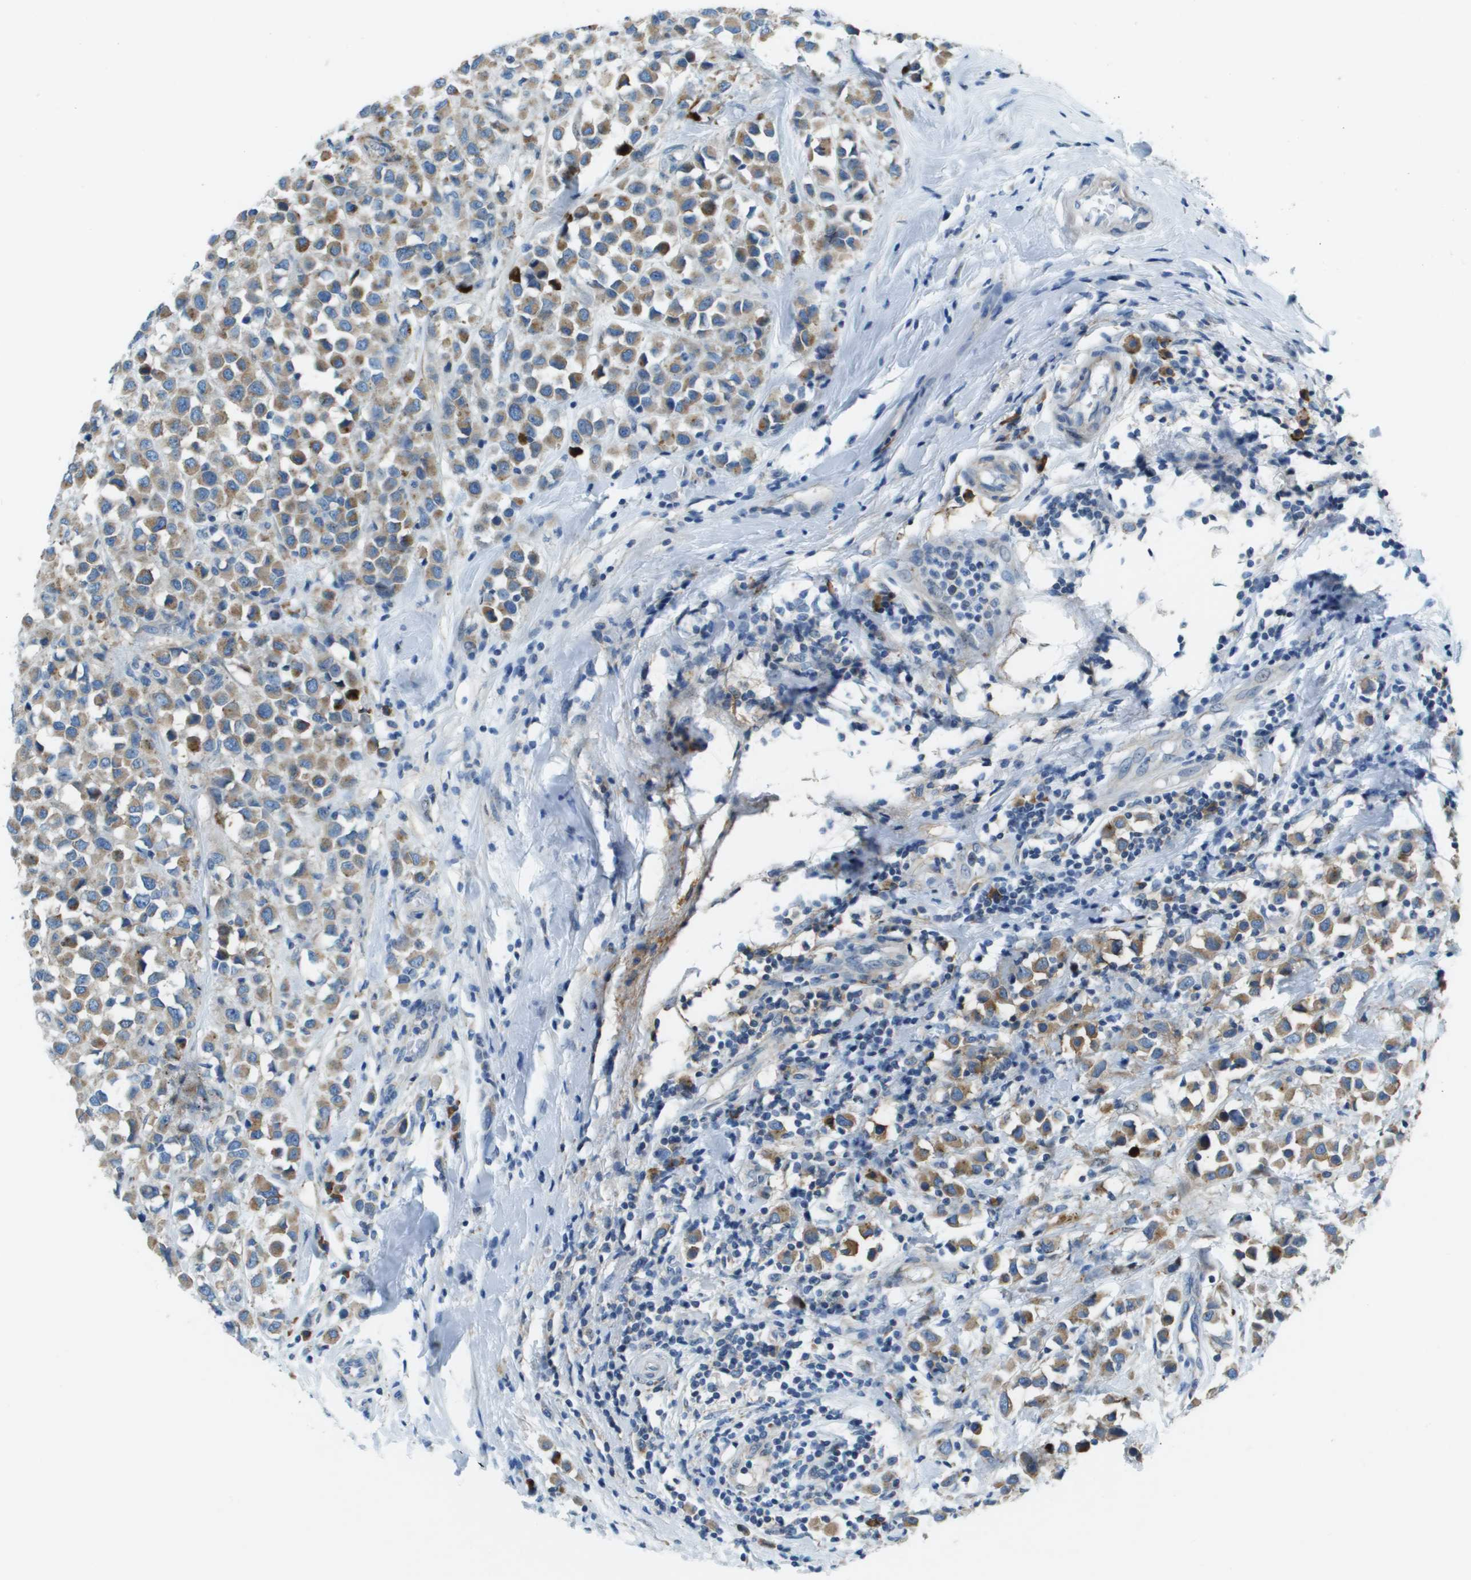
{"staining": {"intensity": "weak", "quantity": ">75%", "location": "cytoplasmic/membranous"}, "tissue": "breast cancer", "cell_type": "Tumor cells", "image_type": "cancer", "snomed": [{"axis": "morphology", "description": "Duct carcinoma"}, {"axis": "topography", "description": "Breast"}], "caption": "This image exhibits IHC staining of human breast cancer (intraductal carcinoma), with low weak cytoplasmic/membranous positivity in approximately >75% of tumor cells.", "gene": "SDC1", "patient": {"sex": "female", "age": 61}}